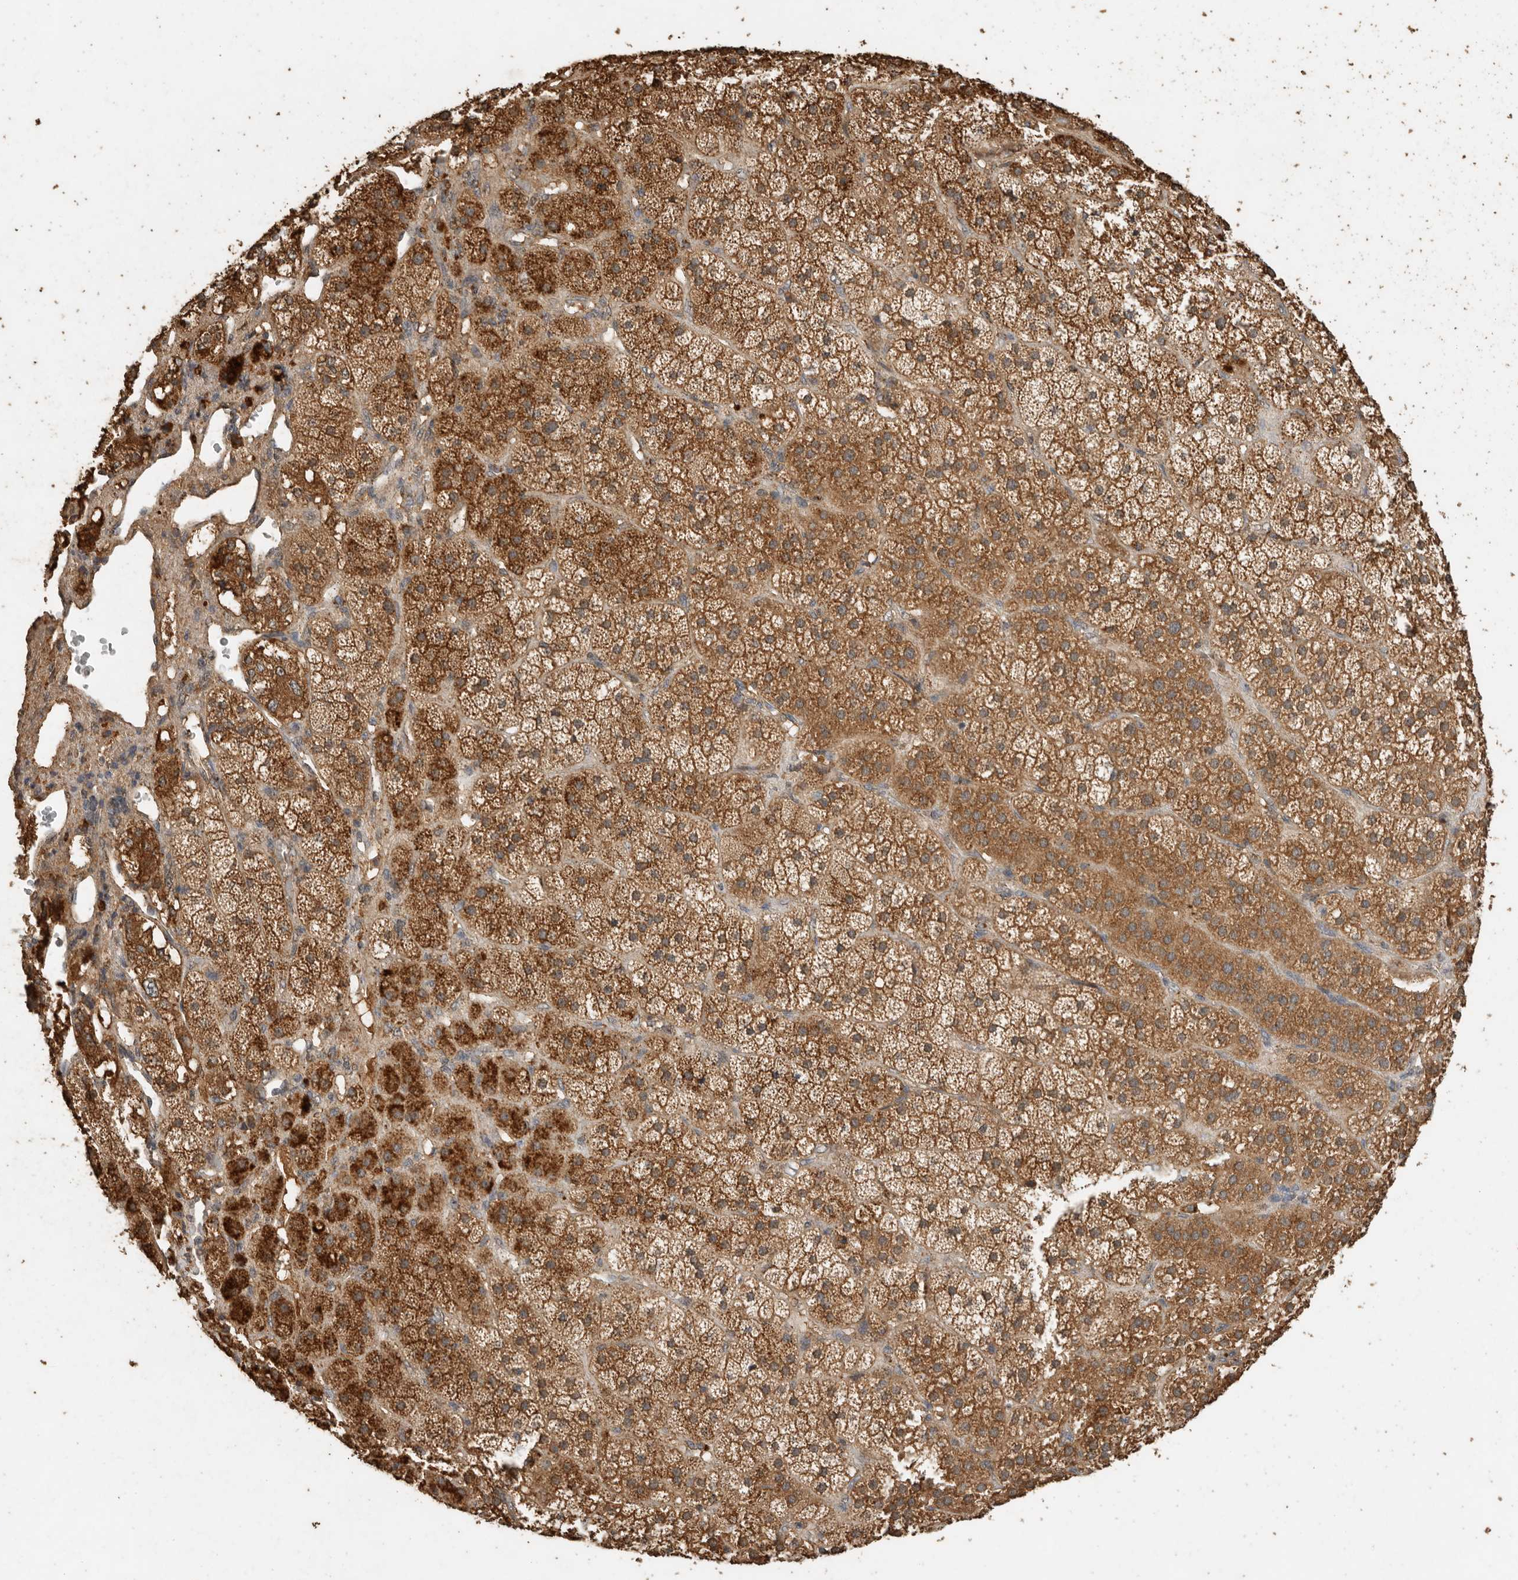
{"staining": {"intensity": "strong", "quantity": ">75%", "location": "cytoplasmic/membranous"}, "tissue": "adrenal gland", "cell_type": "Glandular cells", "image_type": "normal", "snomed": [{"axis": "morphology", "description": "Normal tissue, NOS"}, {"axis": "topography", "description": "Adrenal gland"}], "caption": "A high-resolution histopathology image shows immunohistochemistry staining of normal adrenal gland, which exhibits strong cytoplasmic/membranous positivity in about >75% of glandular cells.", "gene": "CTF1", "patient": {"sex": "male", "age": 57}}